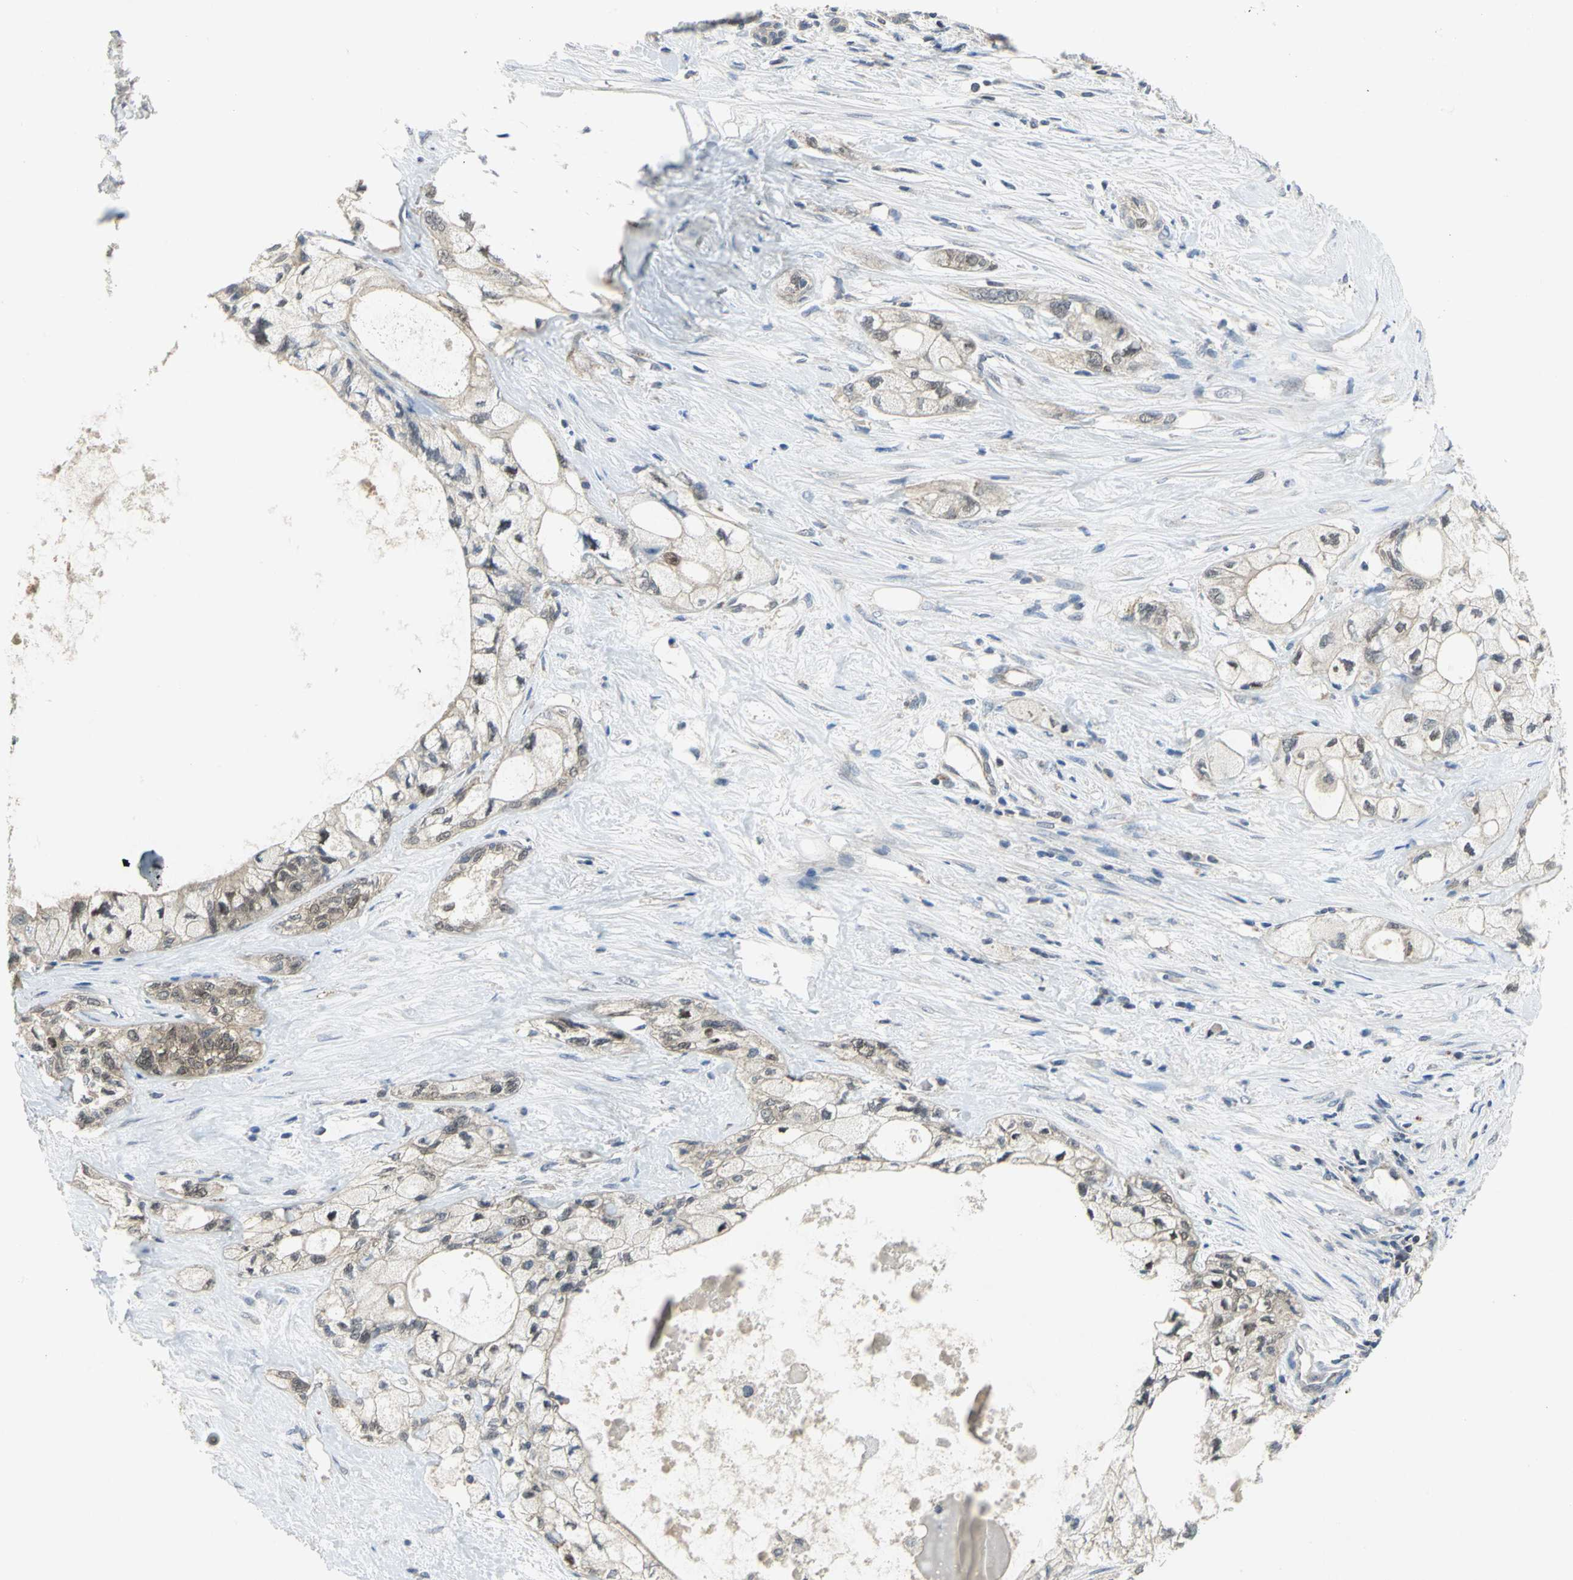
{"staining": {"intensity": "weak", "quantity": "25%-75%", "location": "cytoplasmic/membranous,nuclear"}, "tissue": "pancreatic cancer", "cell_type": "Tumor cells", "image_type": "cancer", "snomed": [{"axis": "morphology", "description": "Adenocarcinoma, NOS"}, {"axis": "topography", "description": "Pancreas"}], "caption": "The image exhibits a brown stain indicating the presence of a protein in the cytoplasmic/membranous and nuclear of tumor cells in adenocarcinoma (pancreatic).", "gene": "PPIA", "patient": {"sex": "male", "age": 70}}